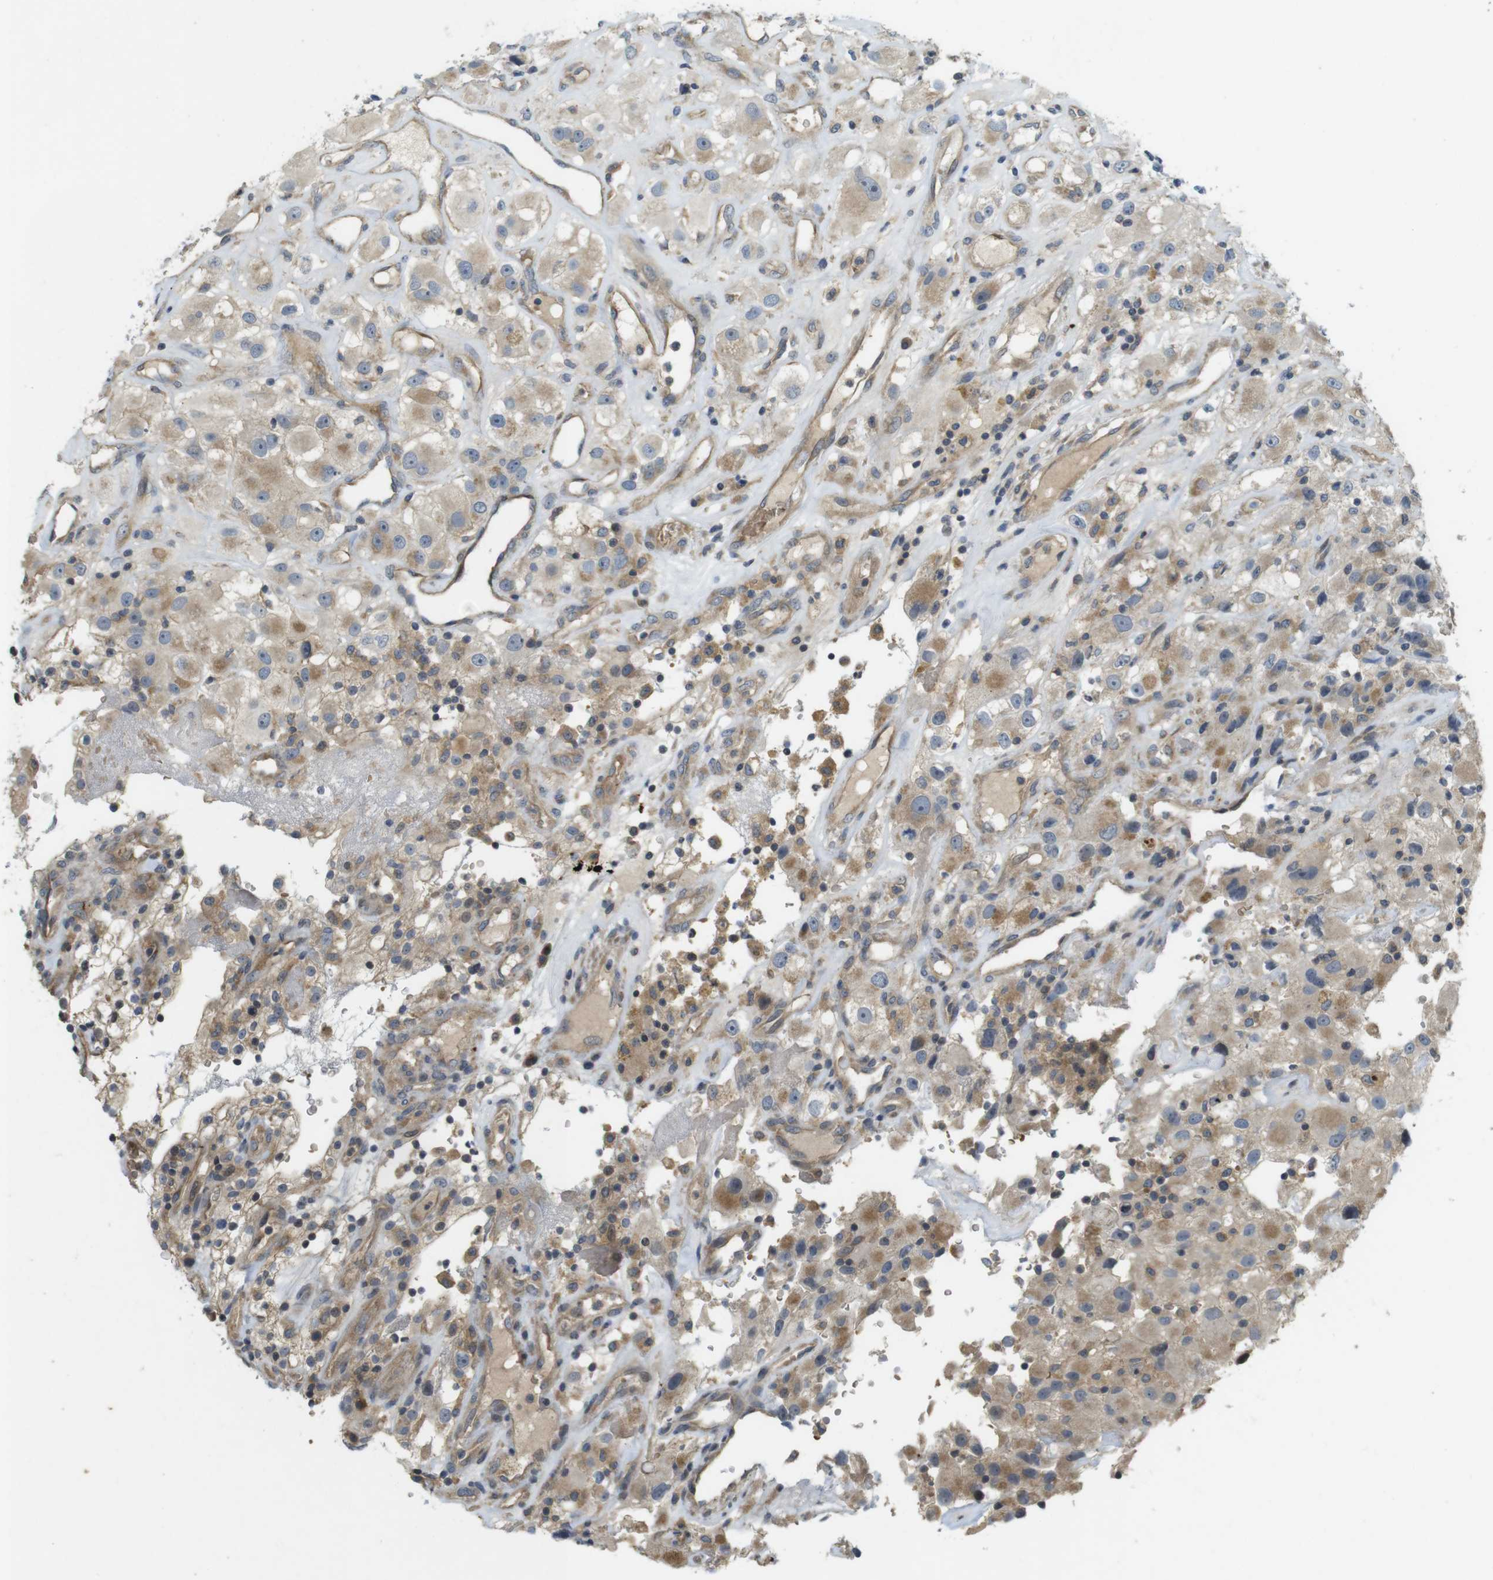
{"staining": {"intensity": "moderate", "quantity": ">75%", "location": "cytoplasmic/membranous"}, "tissue": "renal cancer", "cell_type": "Tumor cells", "image_type": "cancer", "snomed": [{"axis": "morphology", "description": "Adenocarcinoma, NOS"}, {"axis": "topography", "description": "Kidney"}], "caption": "IHC staining of renal adenocarcinoma, which reveals medium levels of moderate cytoplasmic/membranous positivity in approximately >75% of tumor cells indicating moderate cytoplasmic/membranous protein expression. The staining was performed using DAB (brown) for protein detection and nuclei were counterstained in hematoxylin (blue).", "gene": "CLTC", "patient": {"sex": "female", "age": 52}}